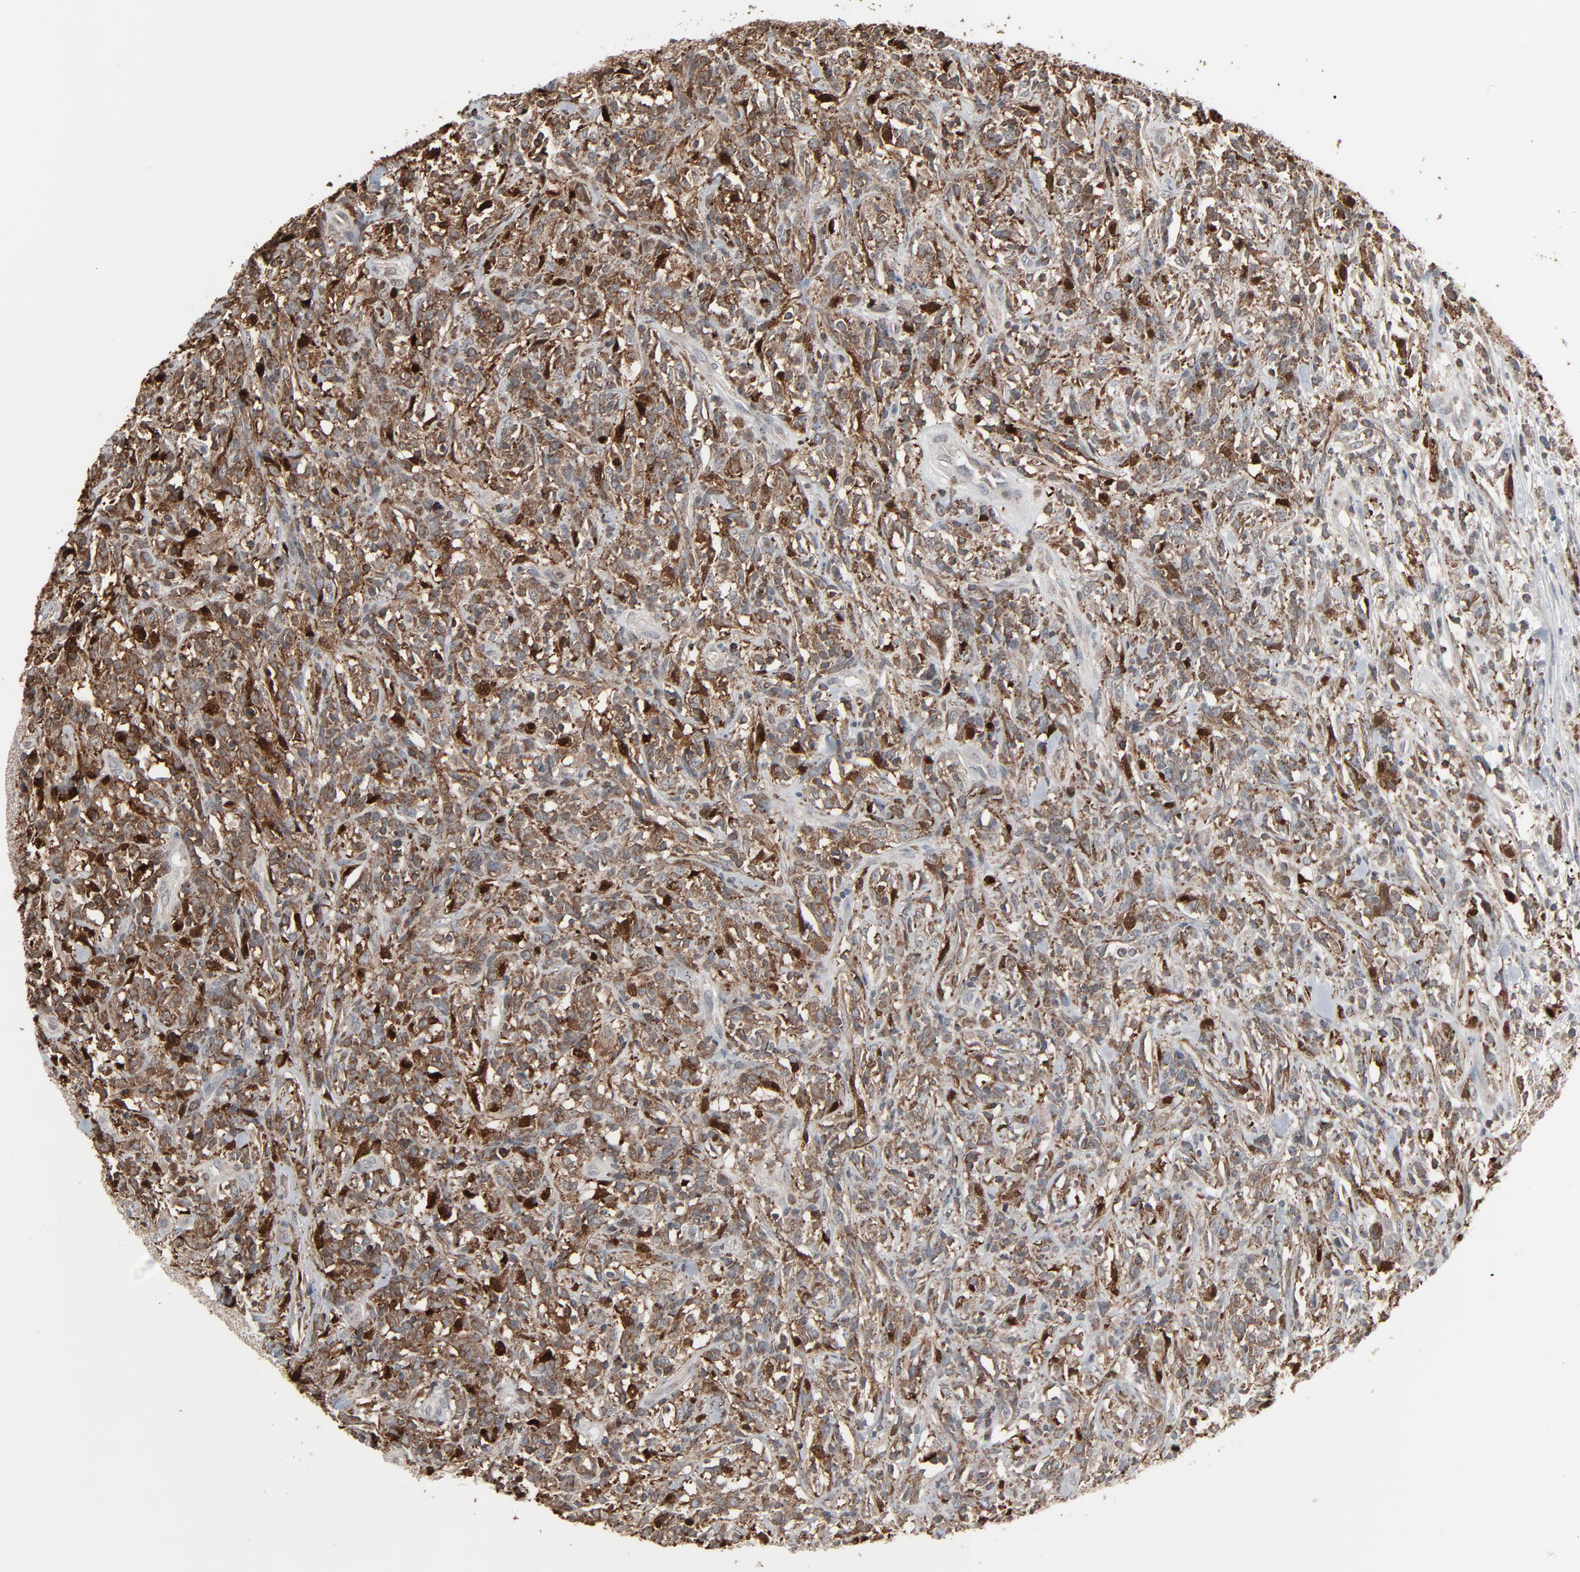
{"staining": {"intensity": "strong", "quantity": ">75%", "location": "cytoplasmic/membranous,nuclear"}, "tissue": "lymphoma", "cell_type": "Tumor cells", "image_type": "cancer", "snomed": [{"axis": "morphology", "description": "Malignant lymphoma, non-Hodgkin's type, High grade"}, {"axis": "topography", "description": "Lymph node"}], "caption": "Immunohistochemical staining of high-grade malignant lymphoma, non-Hodgkin's type reveals high levels of strong cytoplasmic/membranous and nuclear expression in approximately >75% of tumor cells.", "gene": "DOCK8", "patient": {"sex": "female", "age": 73}}